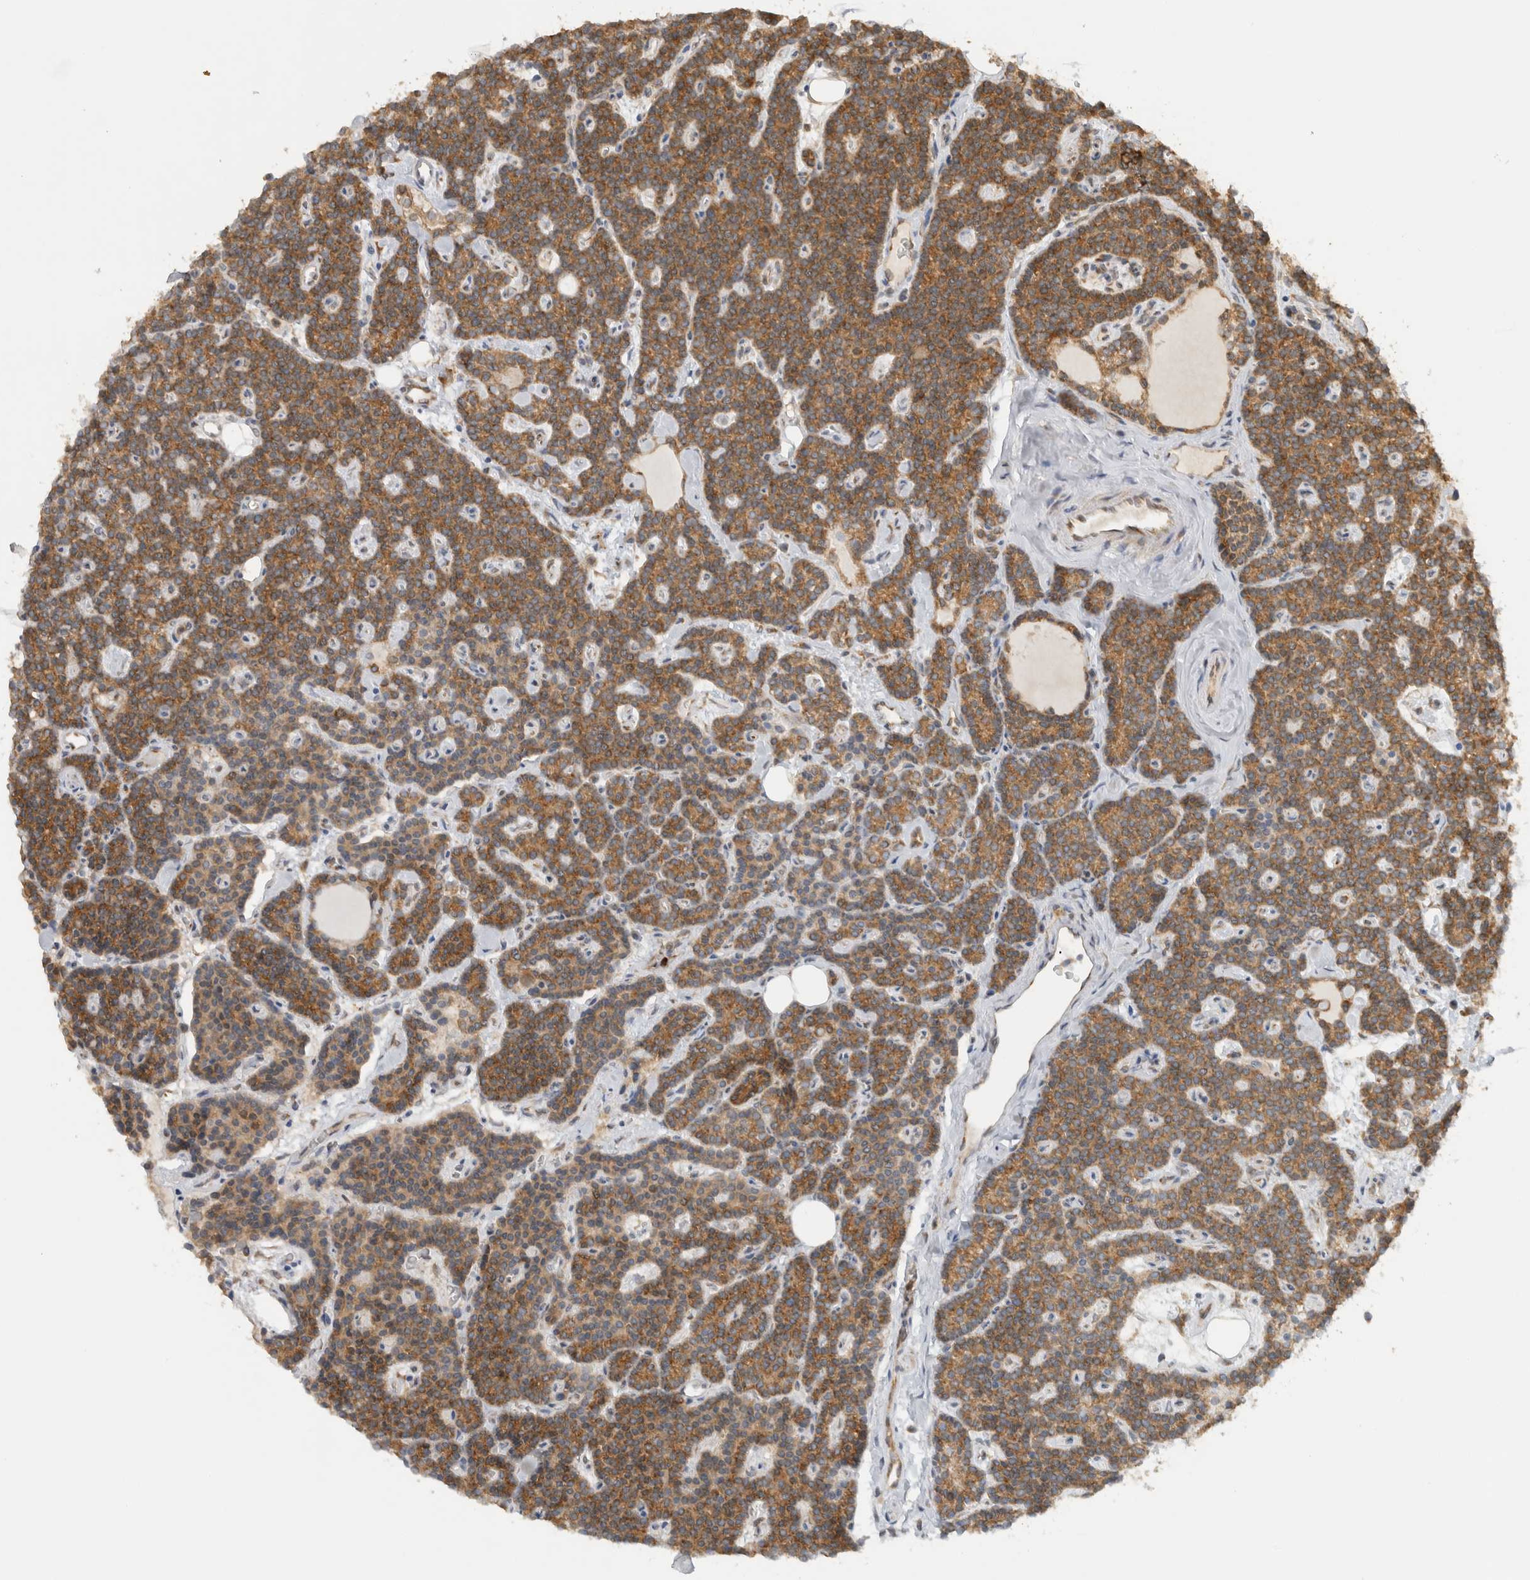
{"staining": {"intensity": "moderate", "quantity": "25%-75%", "location": "cytoplasmic/membranous"}, "tissue": "parathyroid gland", "cell_type": "Glandular cells", "image_type": "normal", "snomed": [{"axis": "morphology", "description": "Normal tissue, NOS"}, {"axis": "topography", "description": "Parathyroid gland"}], "caption": "Human parathyroid gland stained with a brown dye demonstrates moderate cytoplasmic/membranous positive expression in about 25%-75% of glandular cells.", "gene": "PUM1", "patient": {"sex": "male", "age": 42}}